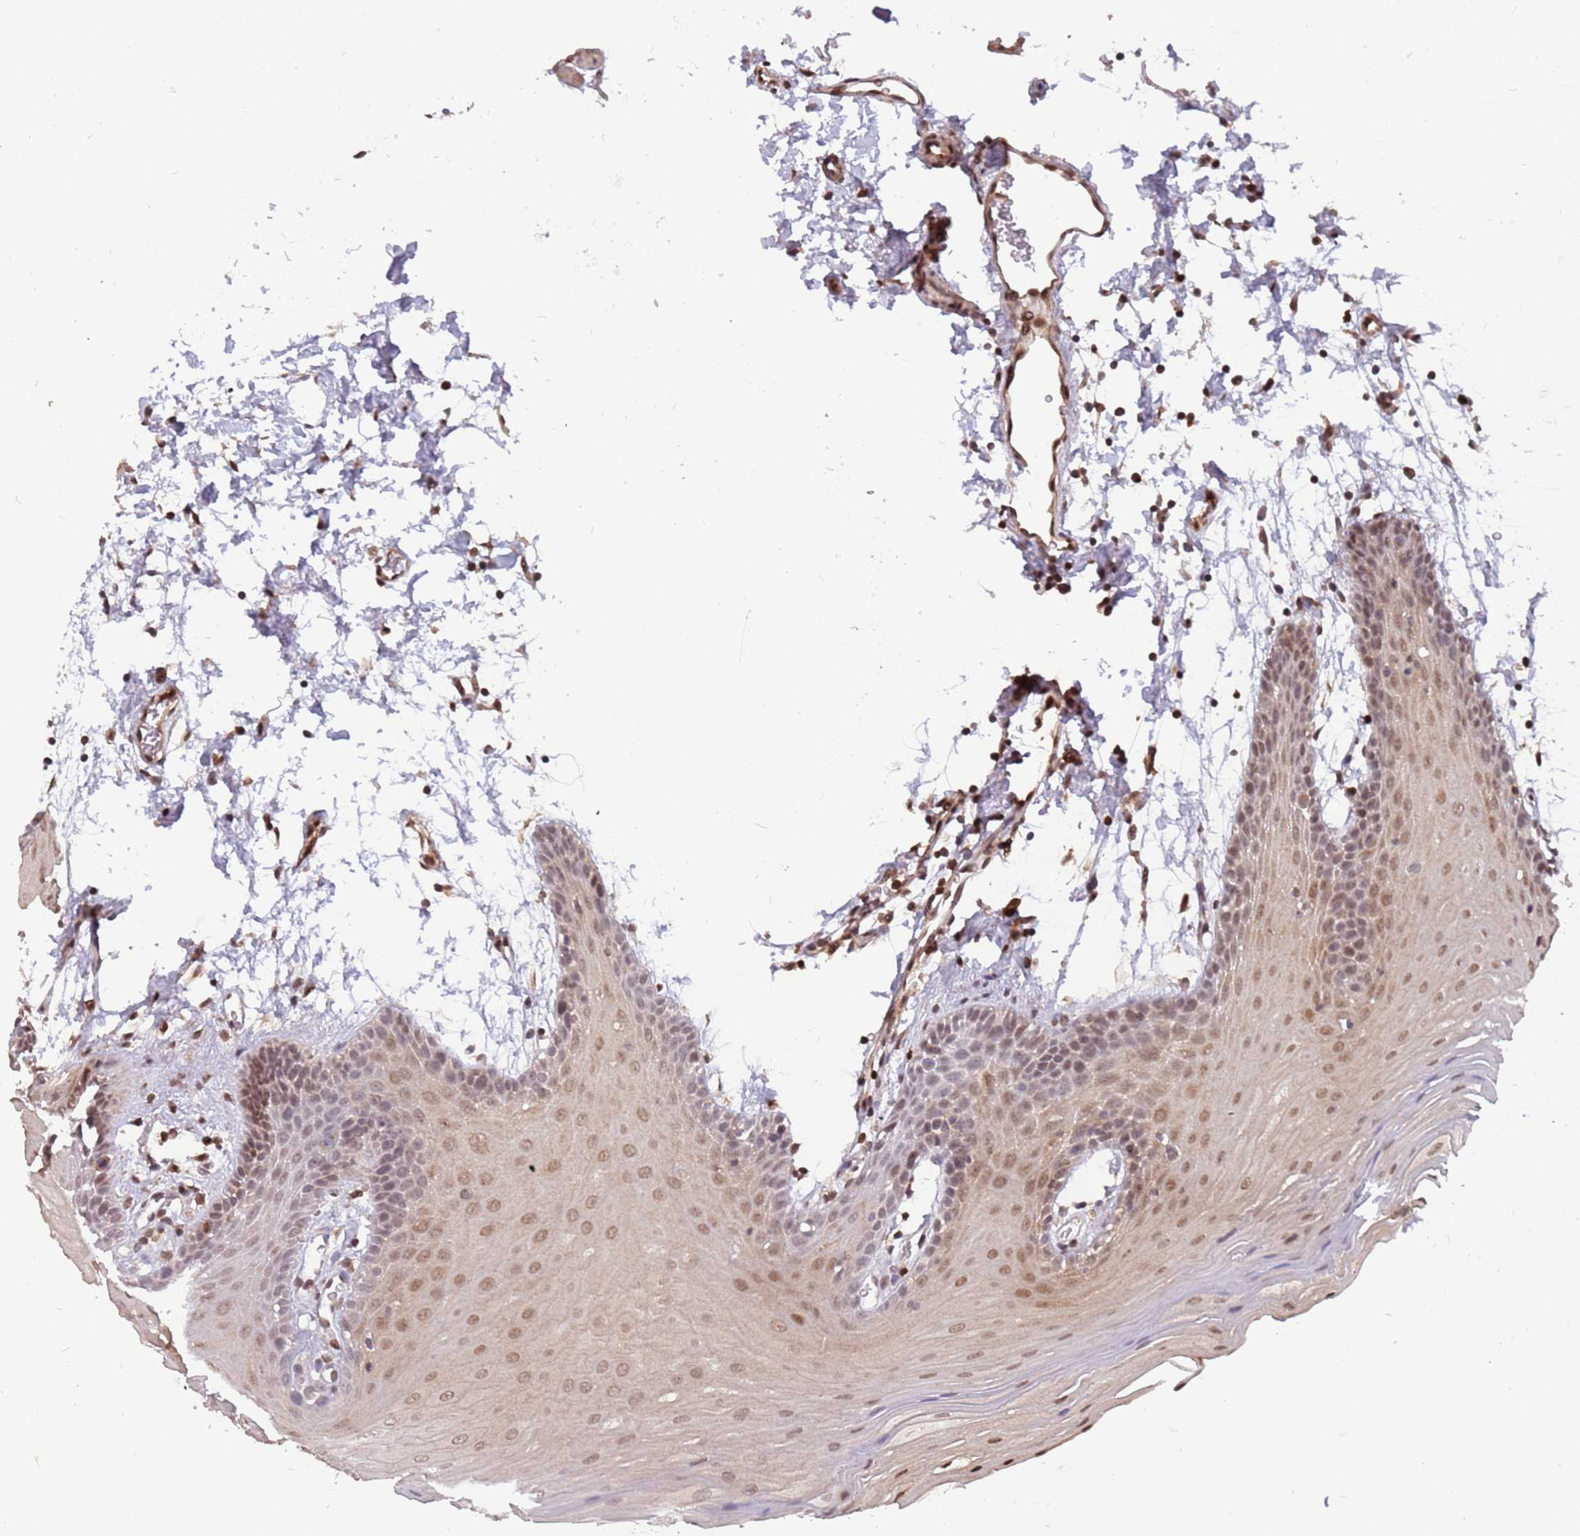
{"staining": {"intensity": "moderate", "quantity": ">75%", "location": "nuclear"}, "tissue": "oral mucosa", "cell_type": "Squamous epithelial cells", "image_type": "normal", "snomed": [{"axis": "morphology", "description": "Normal tissue, NOS"}, {"axis": "topography", "description": "Skeletal muscle"}, {"axis": "topography", "description": "Oral tissue"}, {"axis": "topography", "description": "Salivary gland"}, {"axis": "topography", "description": "Peripheral nerve tissue"}], "caption": "Immunohistochemical staining of benign oral mucosa shows >75% levels of moderate nuclear protein staining in approximately >75% of squamous epithelial cells. (DAB (3,3'-diaminobenzidine) IHC with brightfield microscopy, high magnification).", "gene": "GBP2", "patient": {"sex": "male", "age": 54}}